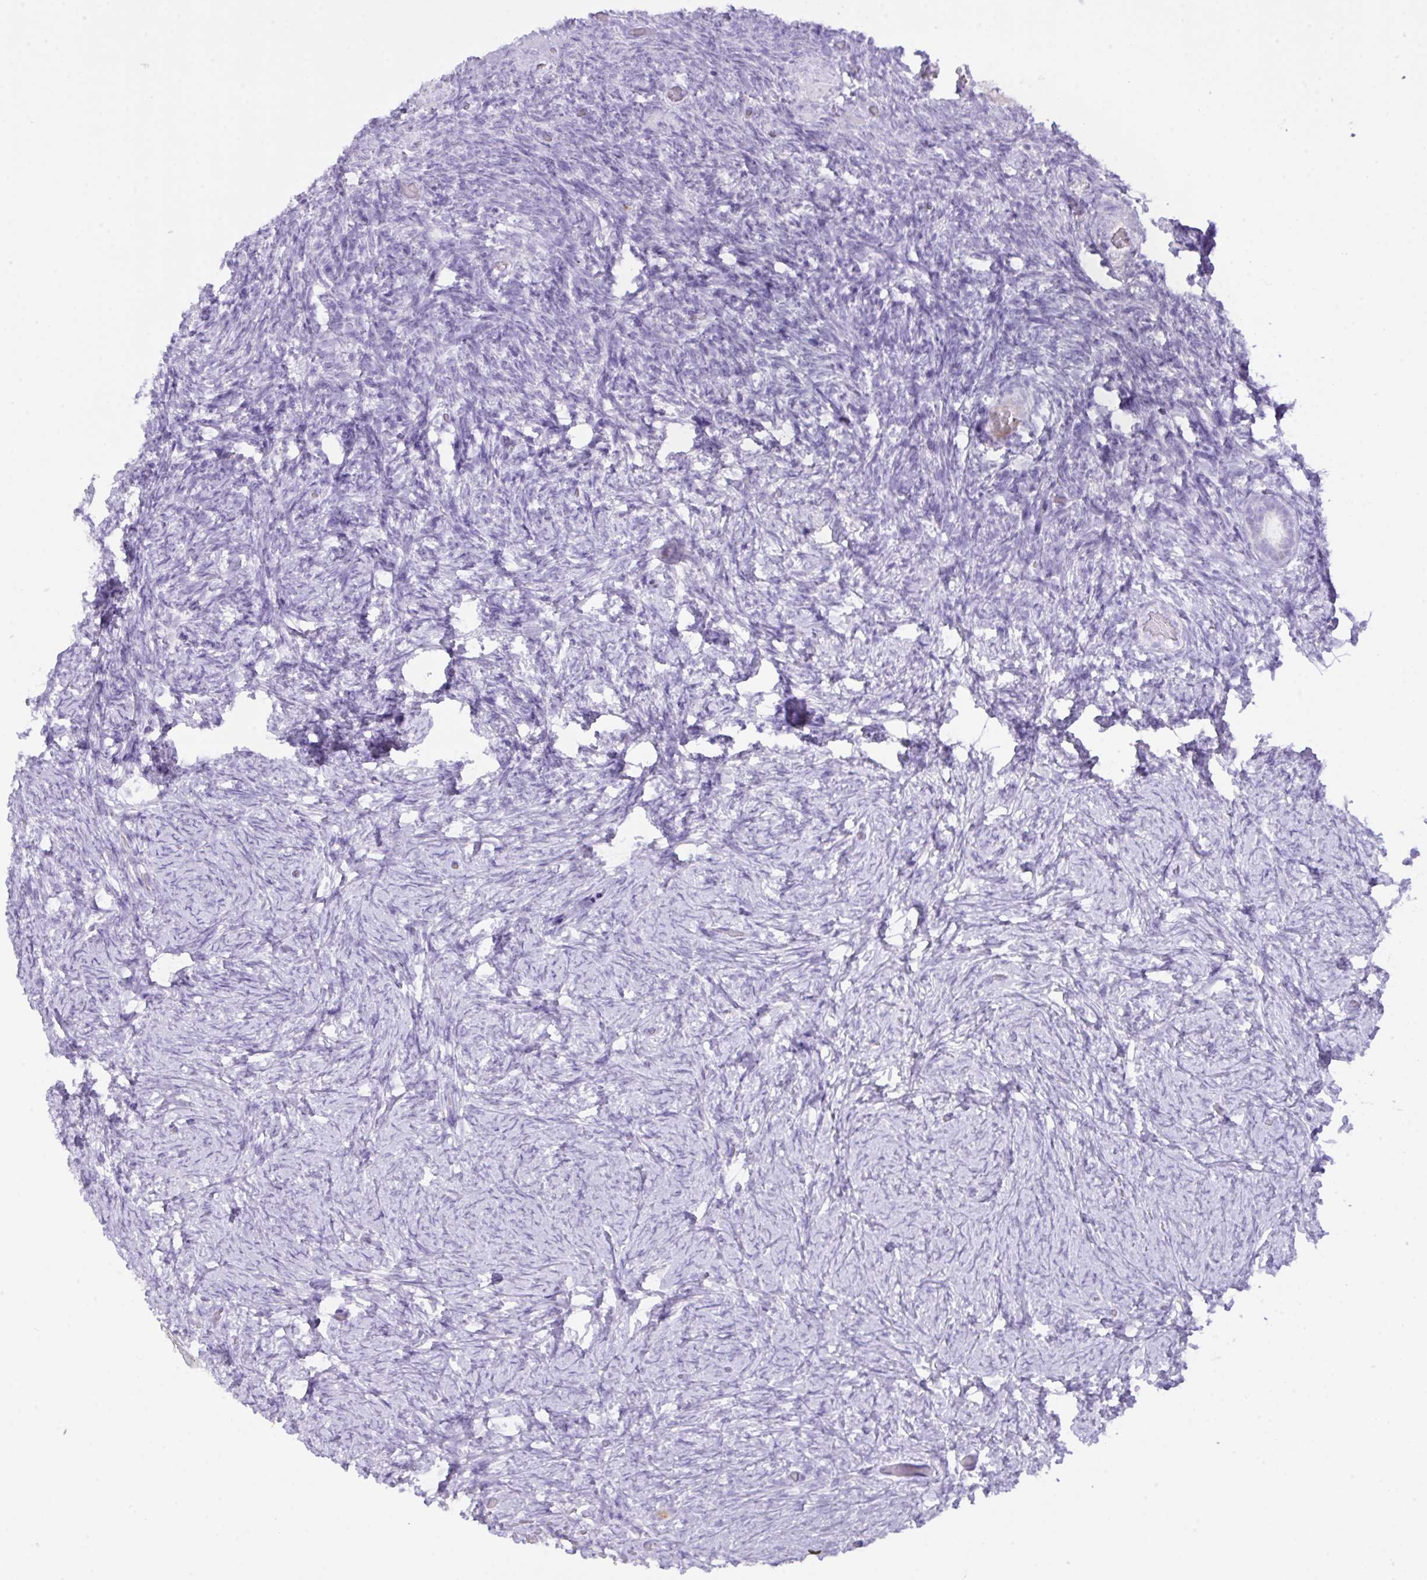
{"staining": {"intensity": "negative", "quantity": "none", "location": "none"}, "tissue": "ovary", "cell_type": "Ovarian stroma cells", "image_type": "normal", "snomed": [{"axis": "morphology", "description": "Normal tissue, NOS"}, {"axis": "topography", "description": "Ovary"}], "caption": "The micrograph displays no staining of ovarian stroma cells in normal ovary.", "gene": "CST11", "patient": {"sex": "female", "age": 34}}